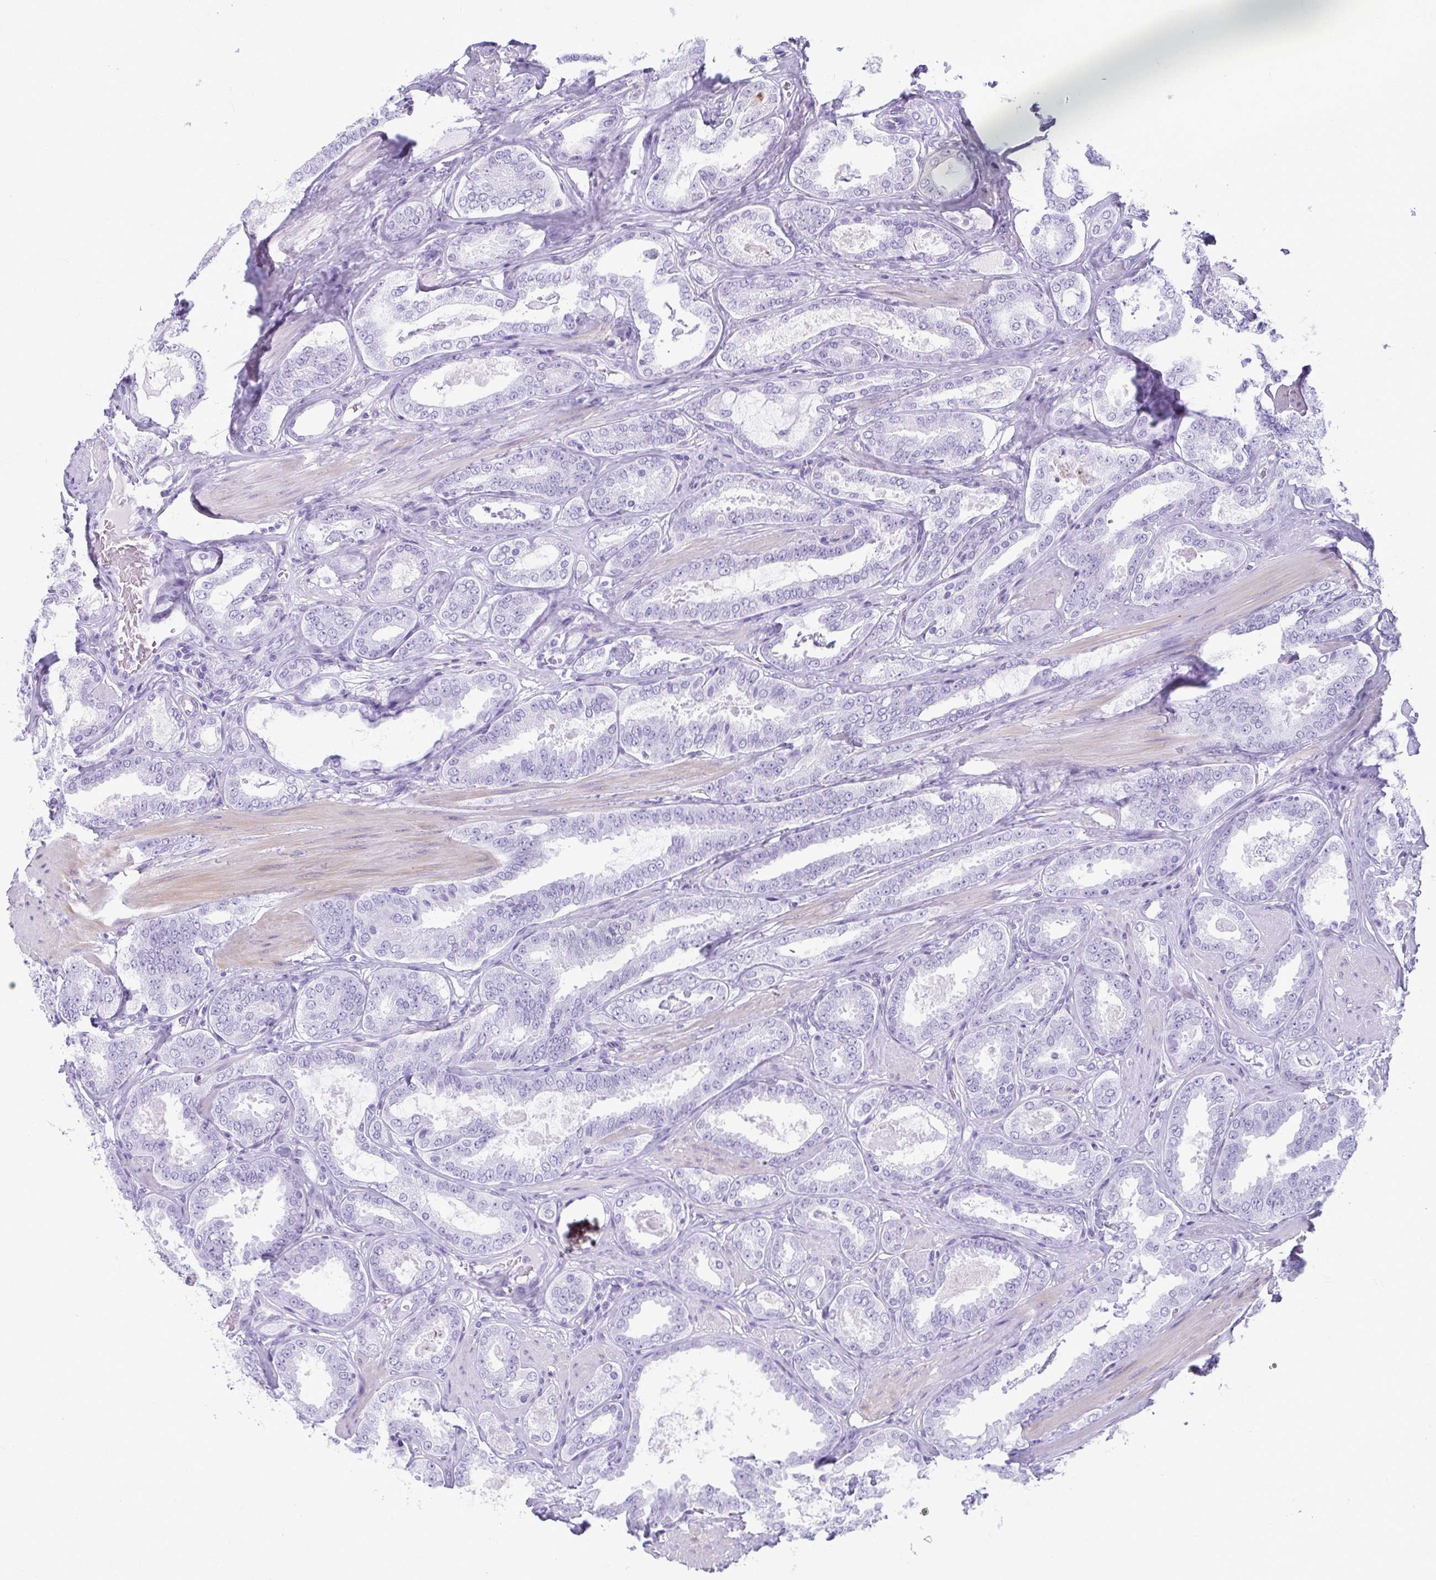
{"staining": {"intensity": "negative", "quantity": "none", "location": "none"}, "tissue": "prostate cancer", "cell_type": "Tumor cells", "image_type": "cancer", "snomed": [{"axis": "morphology", "description": "Adenocarcinoma, High grade"}, {"axis": "topography", "description": "Prostate"}], "caption": "DAB immunohistochemical staining of human prostate adenocarcinoma (high-grade) exhibits no significant positivity in tumor cells.", "gene": "TCEAL3", "patient": {"sex": "male", "age": 63}}